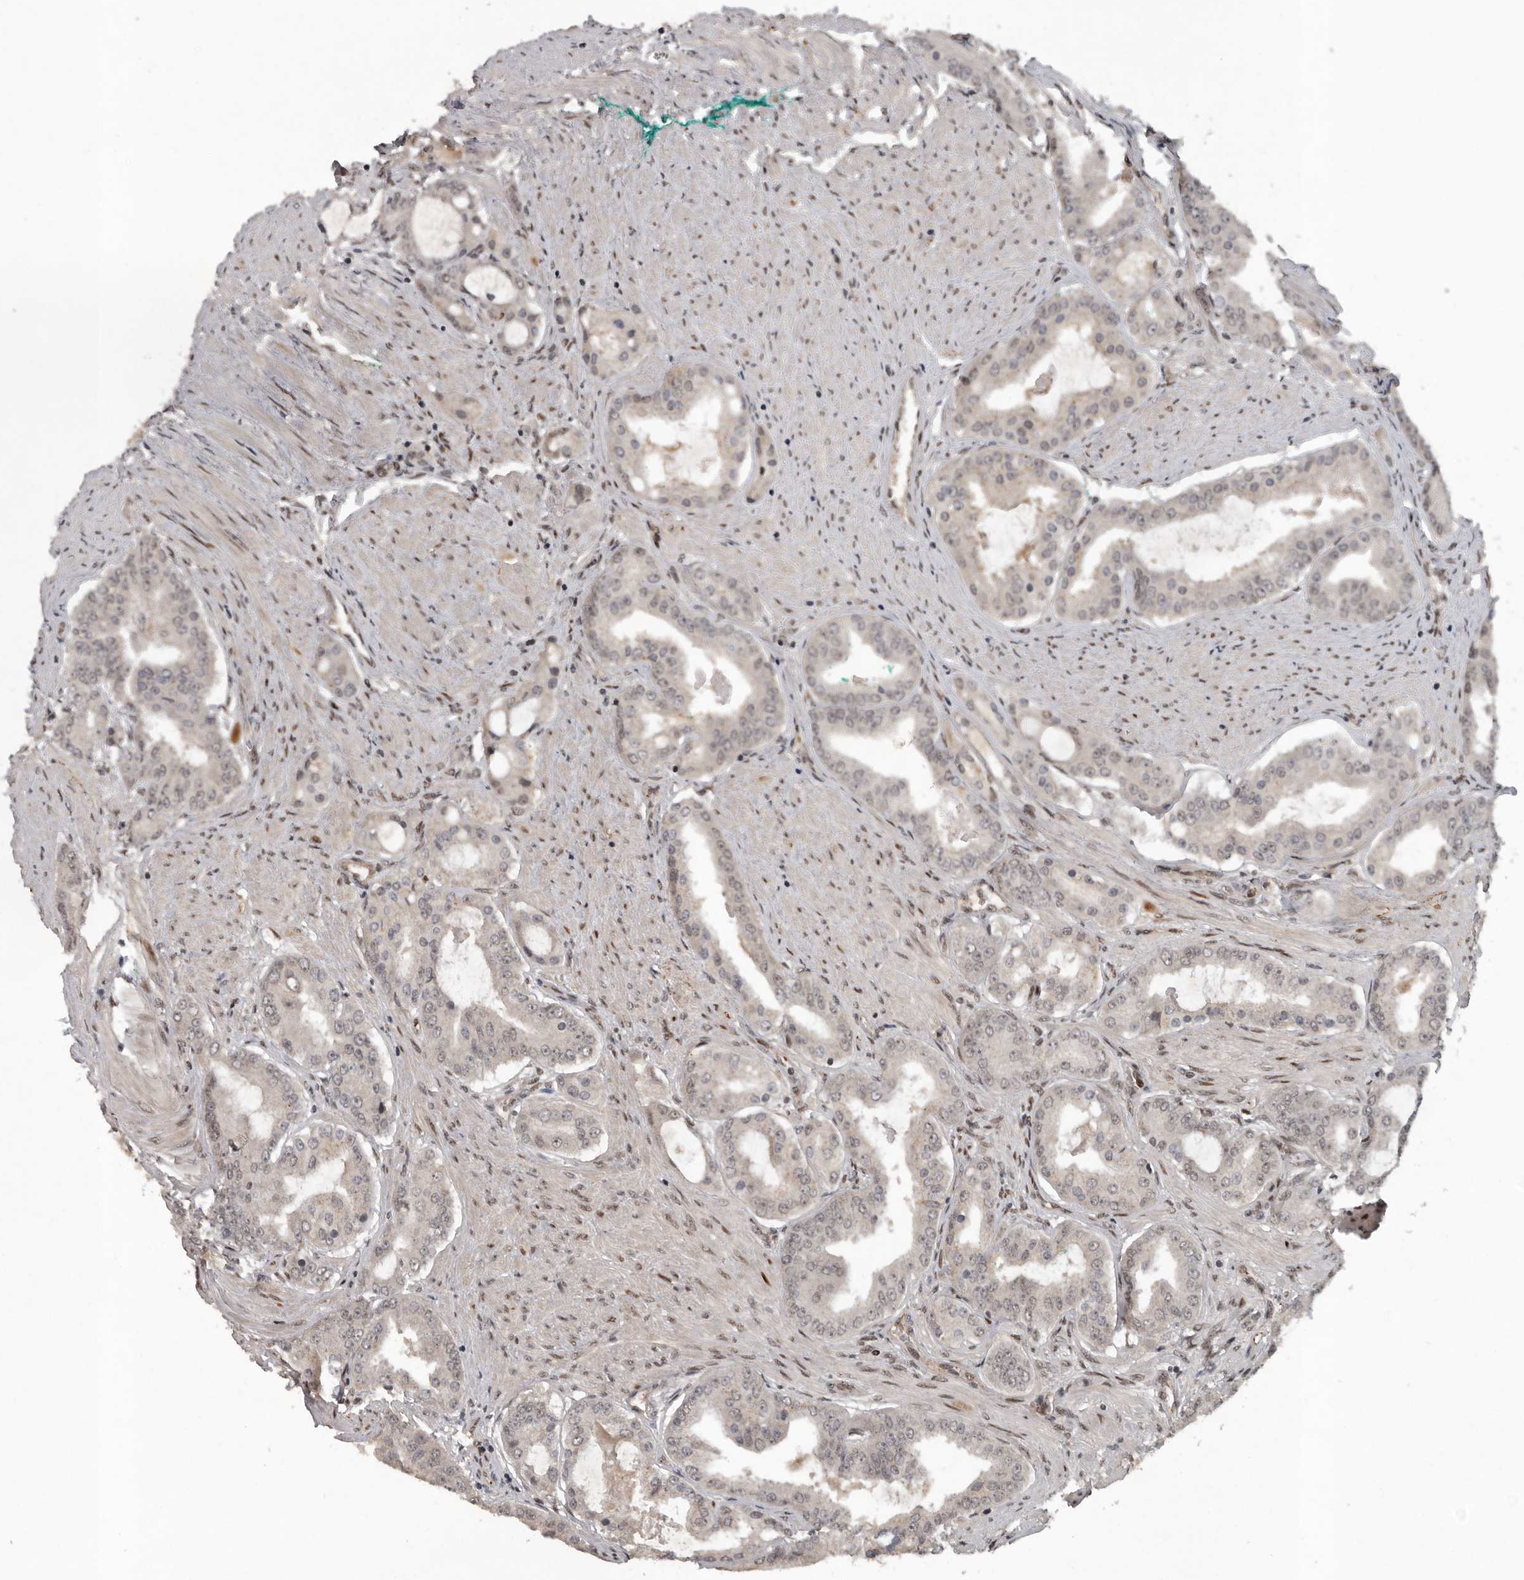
{"staining": {"intensity": "negative", "quantity": "none", "location": "none"}, "tissue": "prostate cancer", "cell_type": "Tumor cells", "image_type": "cancer", "snomed": [{"axis": "morphology", "description": "Adenocarcinoma, High grade"}, {"axis": "topography", "description": "Prostate"}], "caption": "Image shows no protein staining in tumor cells of prostate cancer tissue.", "gene": "CDC27", "patient": {"sex": "male", "age": 60}}